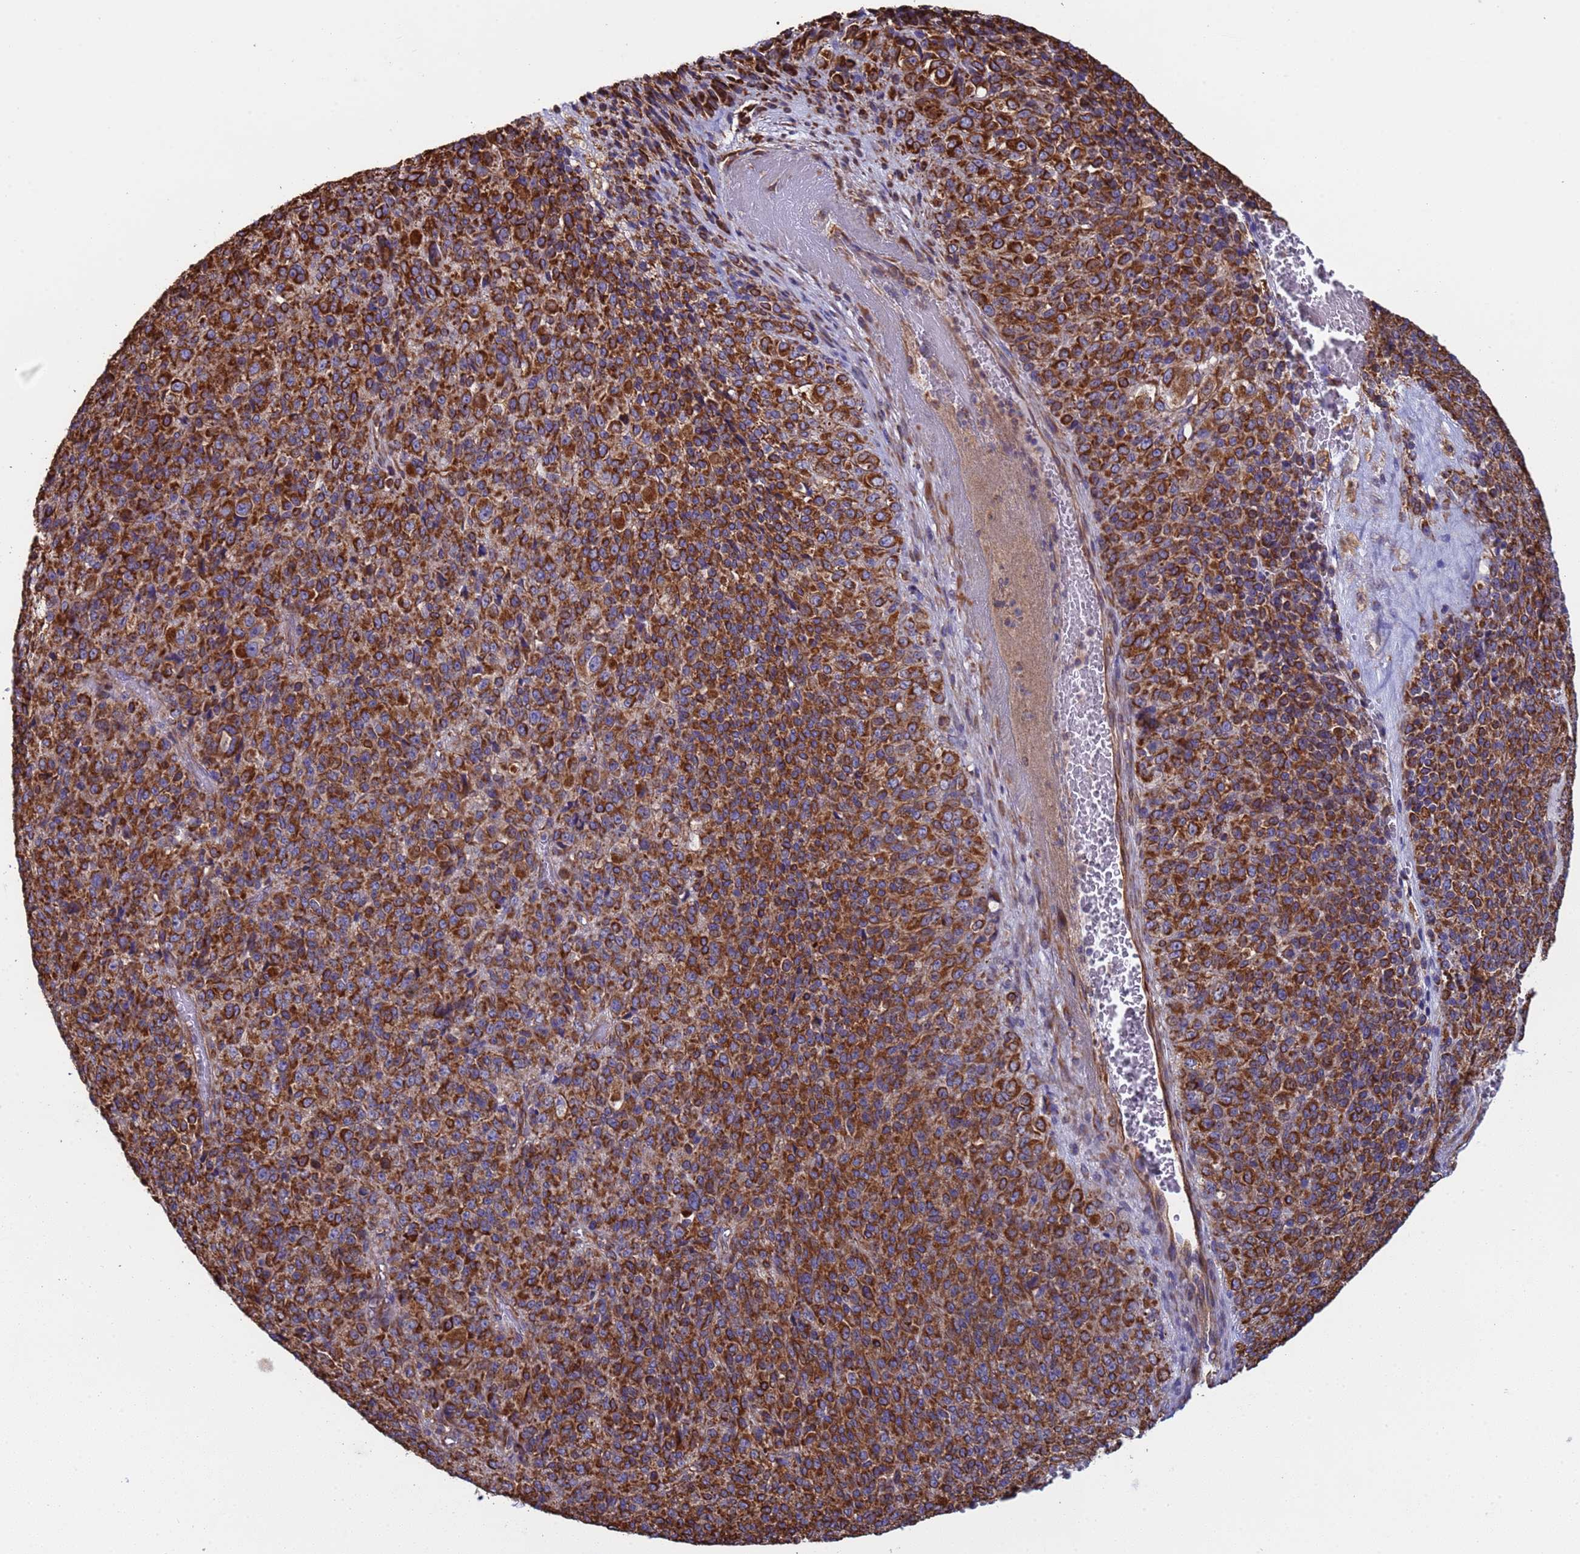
{"staining": {"intensity": "strong", "quantity": ">75%", "location": "cytoplasmic/membranous"}, "tissue": "melanoma", "cell_type": "Tumor cells", "image_type": "cancer", "snomed": [{"axis": "morphology", "description": "Malignant melanoma, Metastatic site"}, {"axis": "topography", "description": "Brain"}], "caption": "This is a photomicrograph of immunohistochemistry staining of malignant melanoma (metastatic site), which shows strong staining in the cytoplasmic/membranous of tumor cells.", "gene": "NUDT12", "patient": {"sex": "female", "age": 56}}